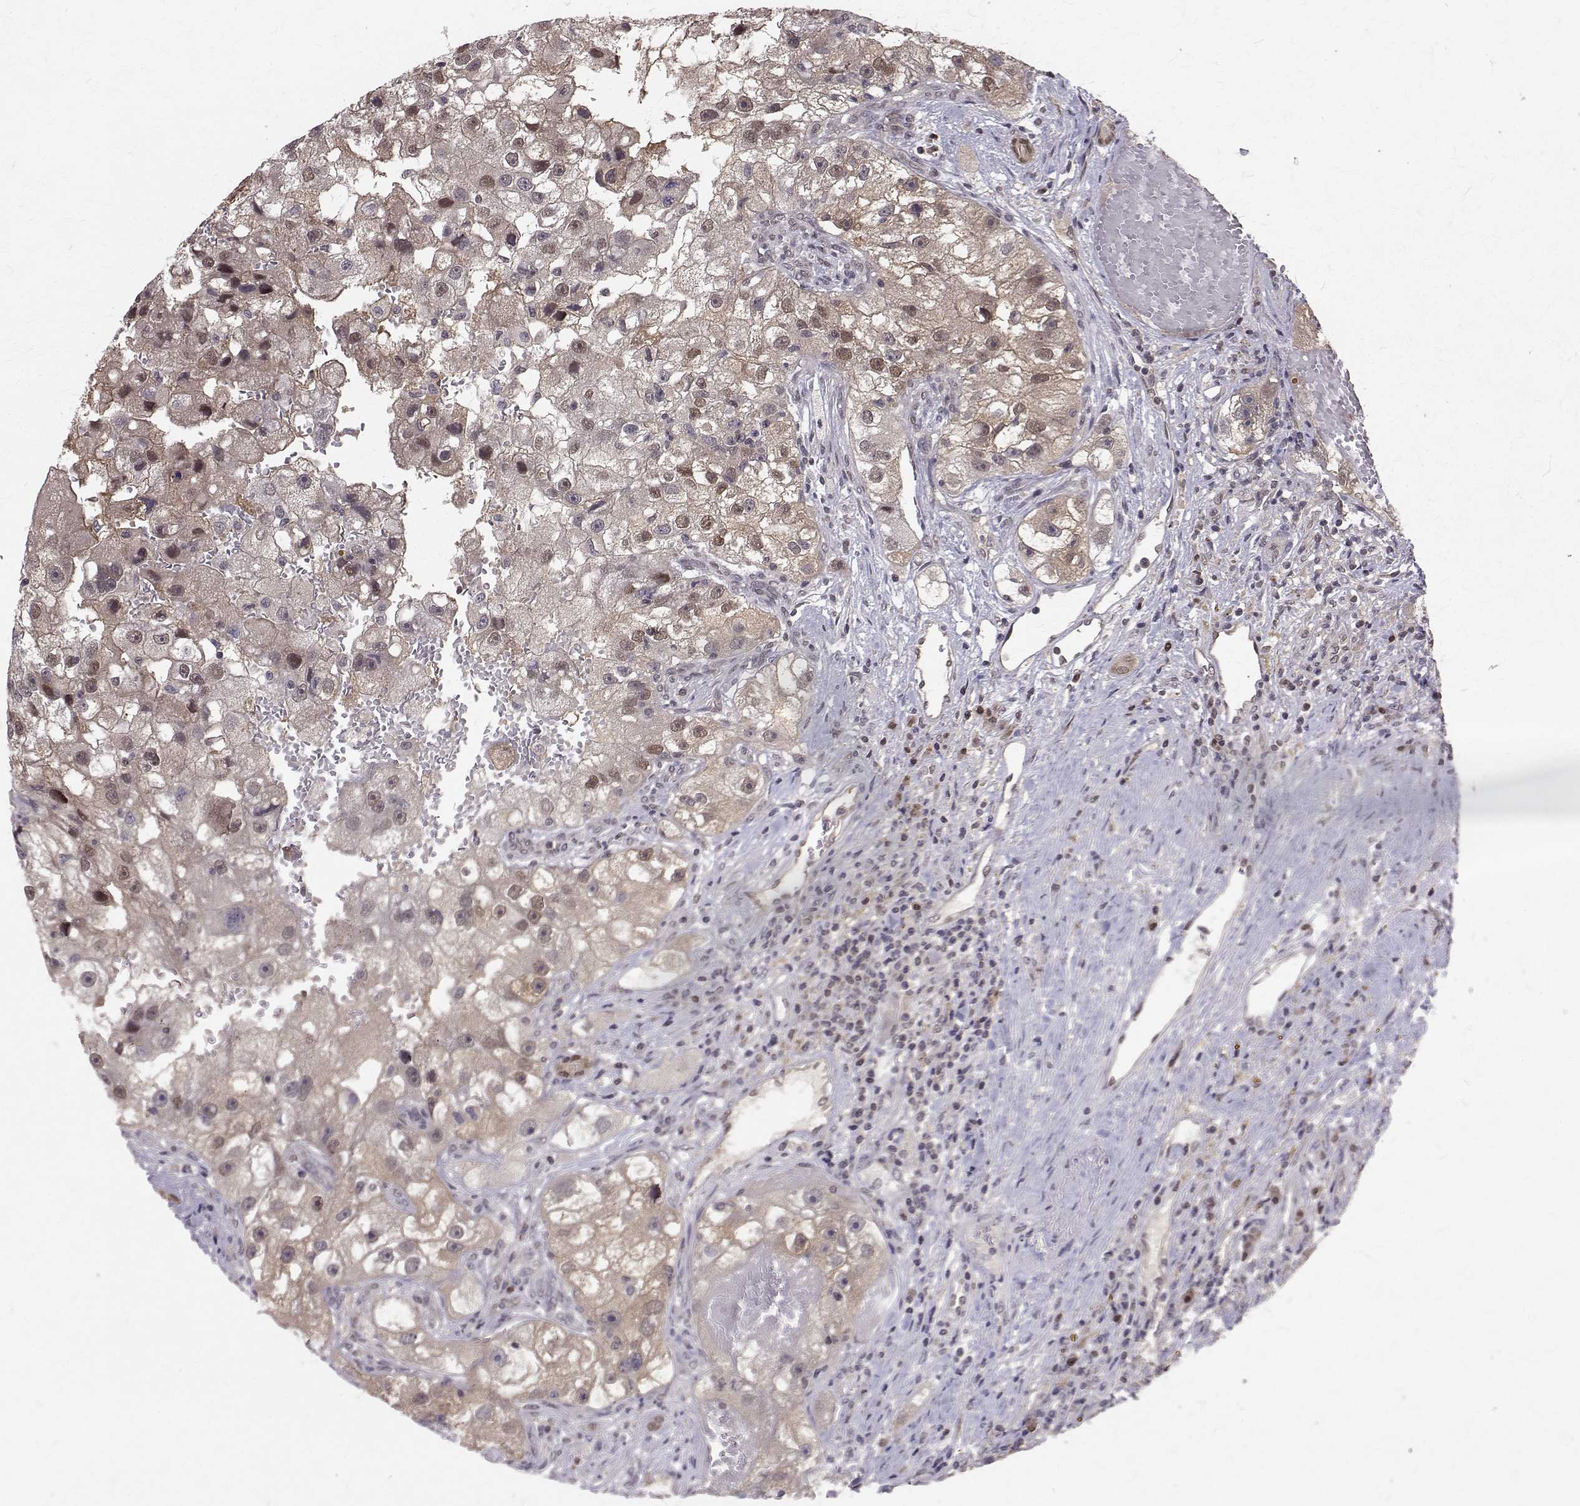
{"staining": {"intensity": "moderate", "quantity": ">75%", "location": "cytoplasmic/membranous,nuclear"}, "tissue": "renal cancer", "cell_type": "Tumor cells", "image_type": "cancer", "snomed": [{"axis": "morphology", "description": "Adenocarcinoma, NOS"}, {"axis": "topography", "description": "Kidney"}], "caption": "An immunohistochemistry image of neoplastic tissue is shown. Protein staining in brown shows moderate cytoplasmic/membranous and nuclear positivity in renal cancer (adenocarcinoma) within tumor cells. Using DAB (3,3'-diaminobenzidine) (brown) and hematoxylin (blue) stains, captured at high magnification using brightfield microscopy.", "gene": "NIF3L1", "patient": {"sex": "male", "age": 63}}